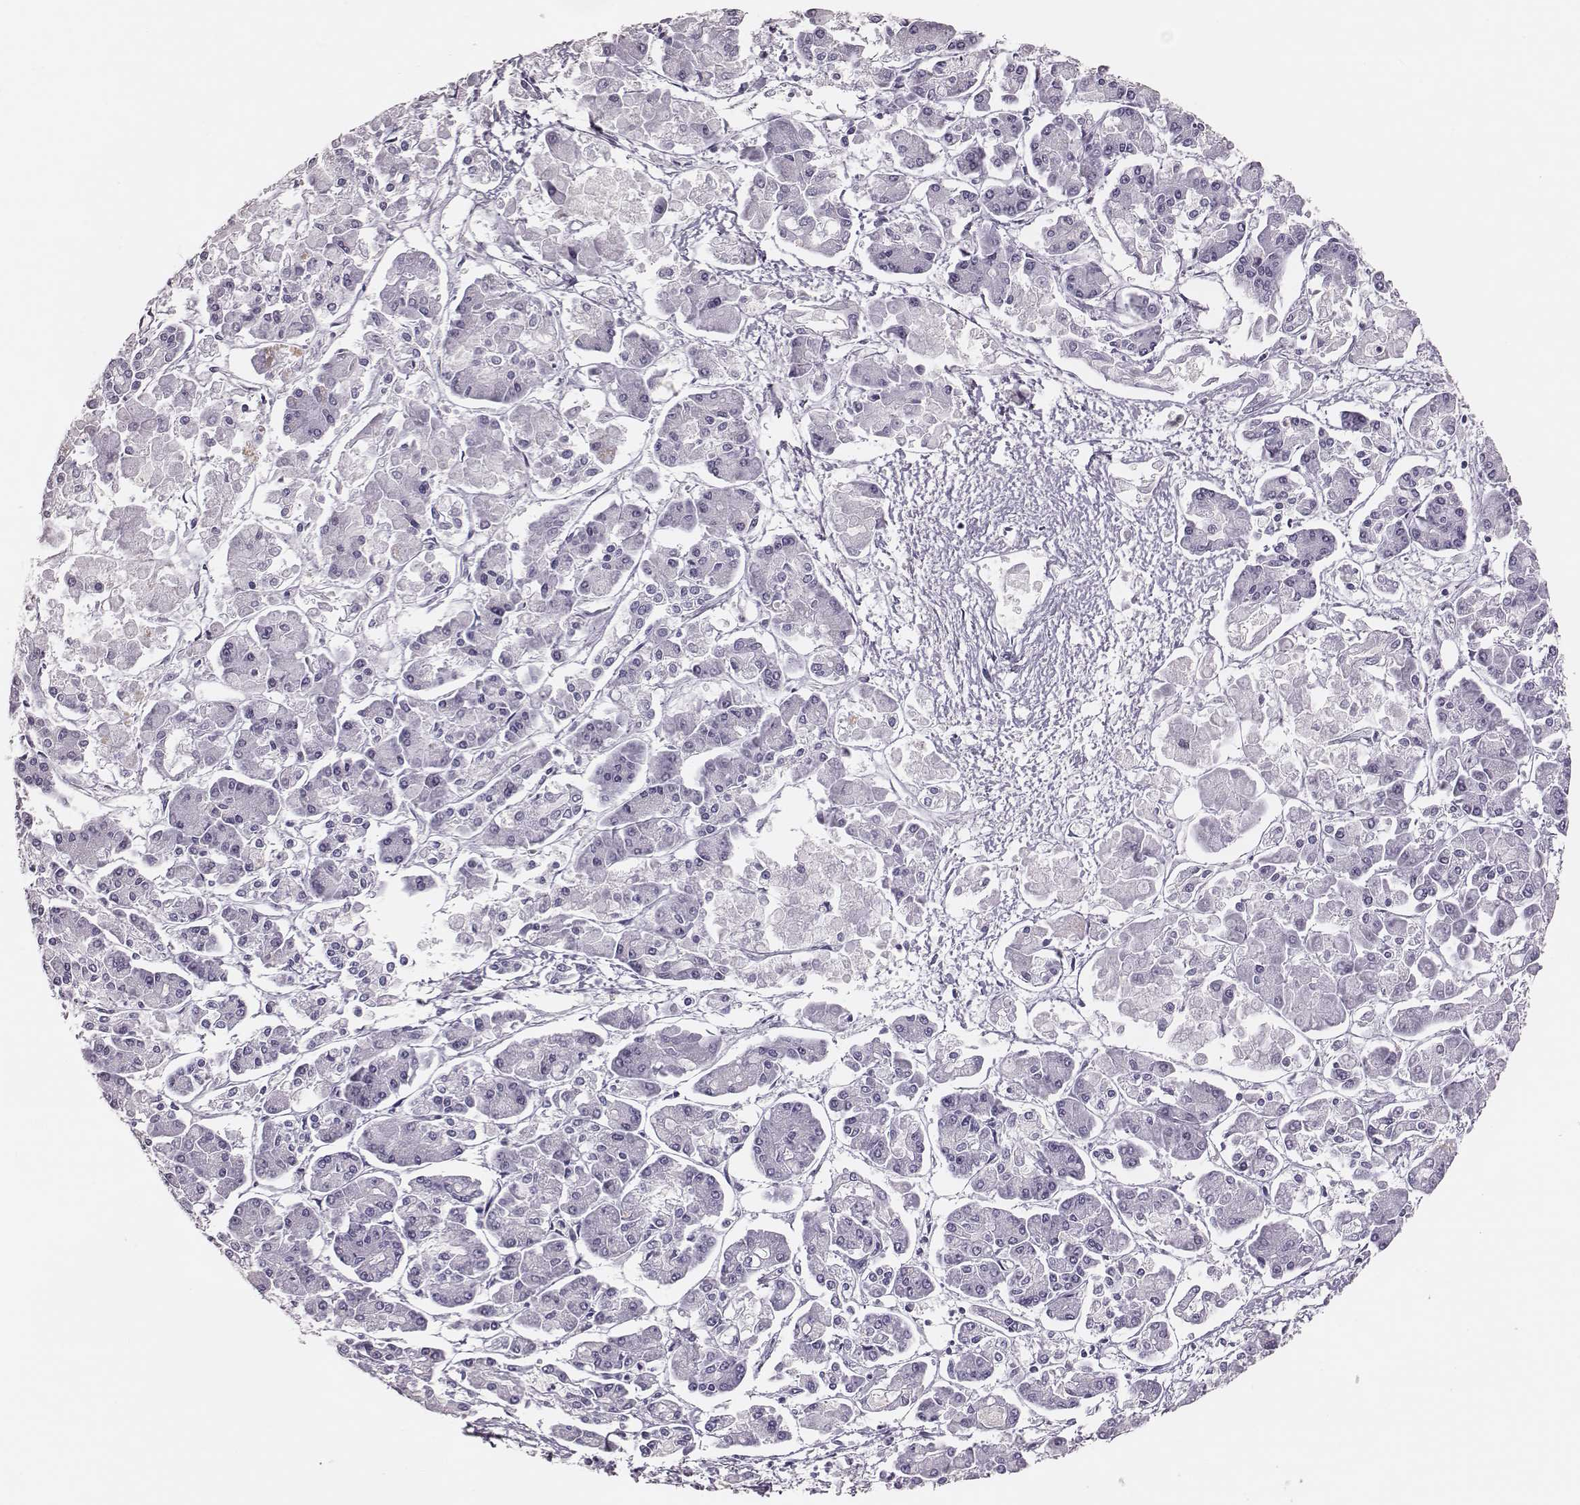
{"staining": {"intensity": "negative", "quantity": "none", "location": "none"}, "tissue": "pancreatic cancer", "cell_type": "Tumor cells", "image_type": "cancer", "snomed": [{"axis": "morphology", "description": "Adenocarcinoma, NOS"}, {"axis": "topography", "description": "Pancreas"}], "caption": "There is no significant positivity in tumor cells of pancreatic adenocarcinoma.", "gene": "H1-6", "patient": {"sex": "male", "age": 85}}